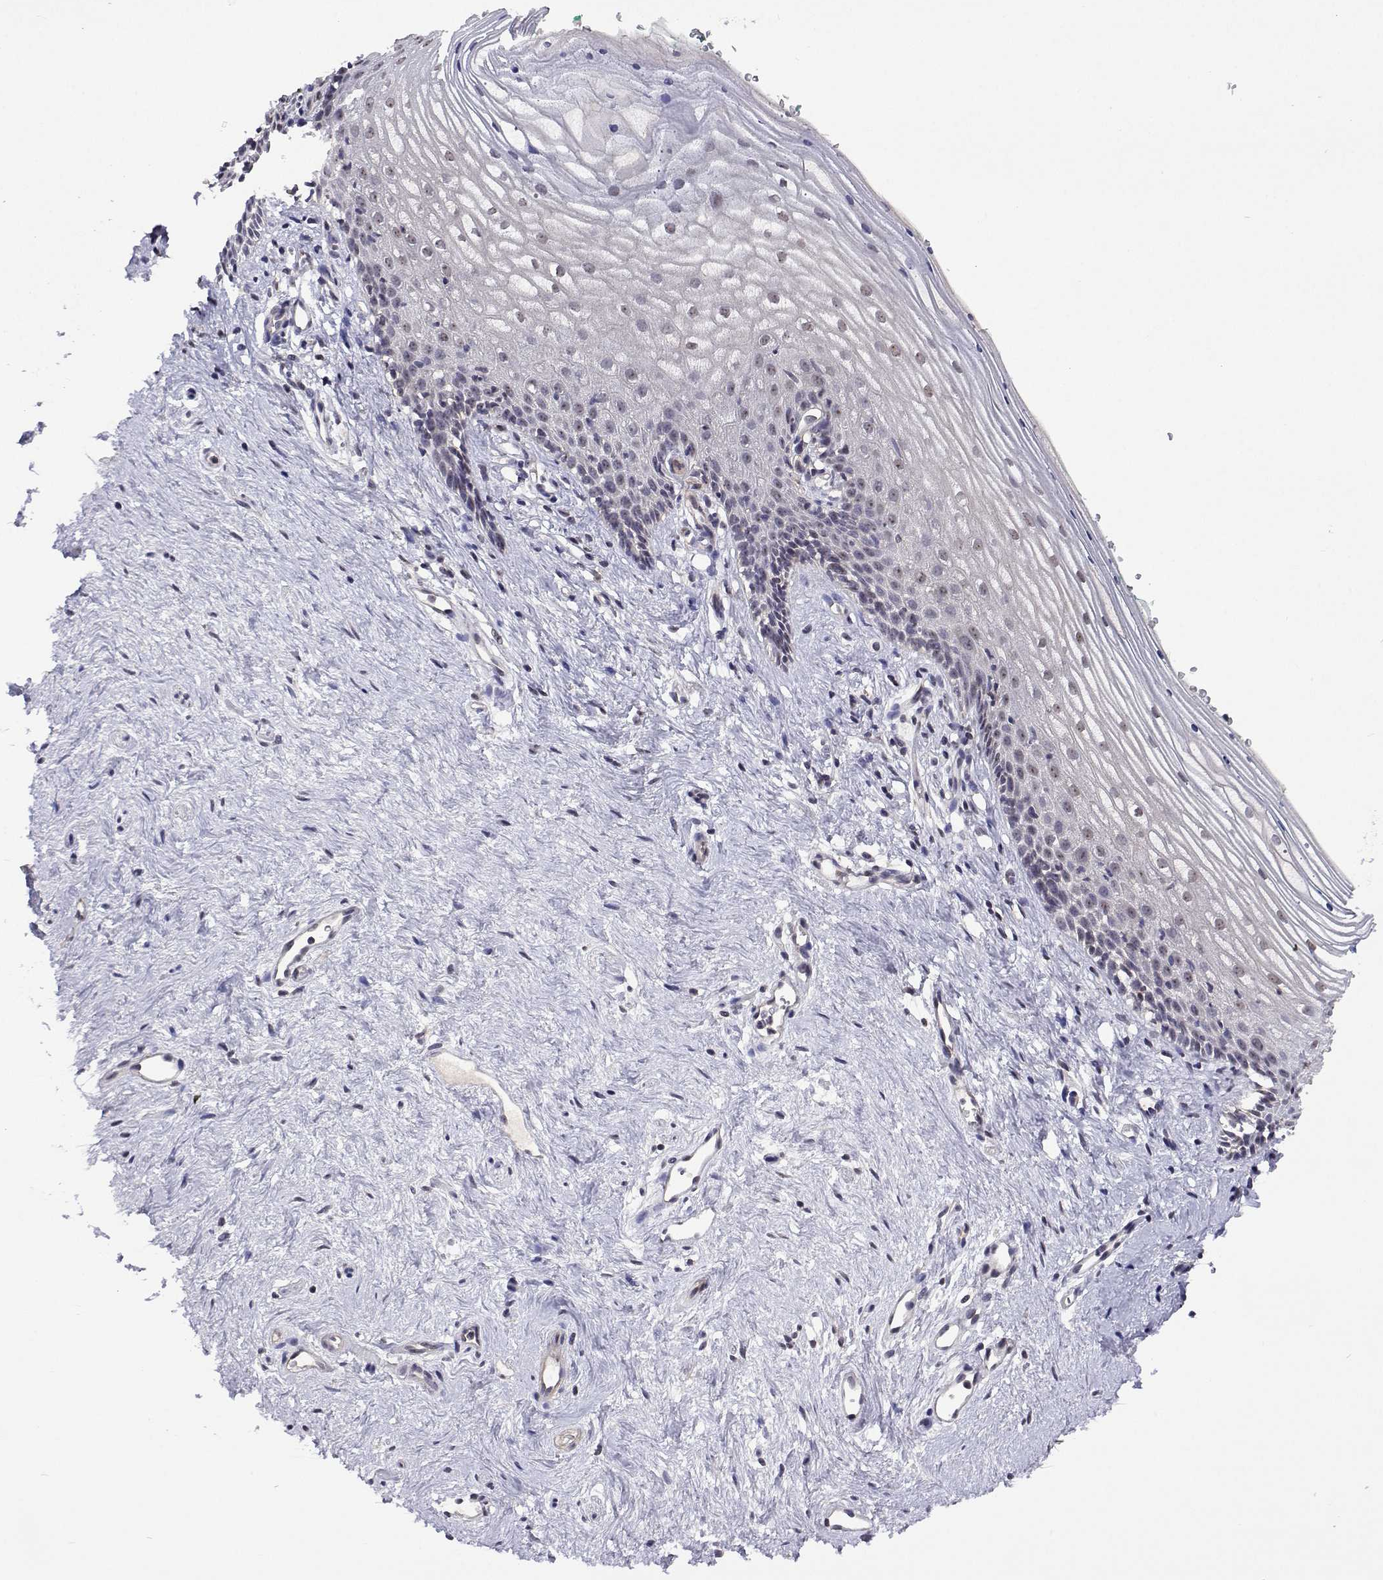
{"staining": {"intensity": "weak", "quantity": "<25%", "location": "nuclear"}, "tissue": "vagina", "cell_type": "Squamous epithelial cells", "image_type": "normal", "snomed": [{"axis": "morphology", "description": "Normal tissue, NOS"}, {"axis": "topography", "description": "Vagina"}], "caption": "DAB immunohistochemical staining of normal vagina exhibits no significant expression in squamous epithelial cells. (Immunohistochemistry, brightfield microscopy, high magnification).", "gene": "NHP2", "patient": {"sex": "female", "age": 42}}